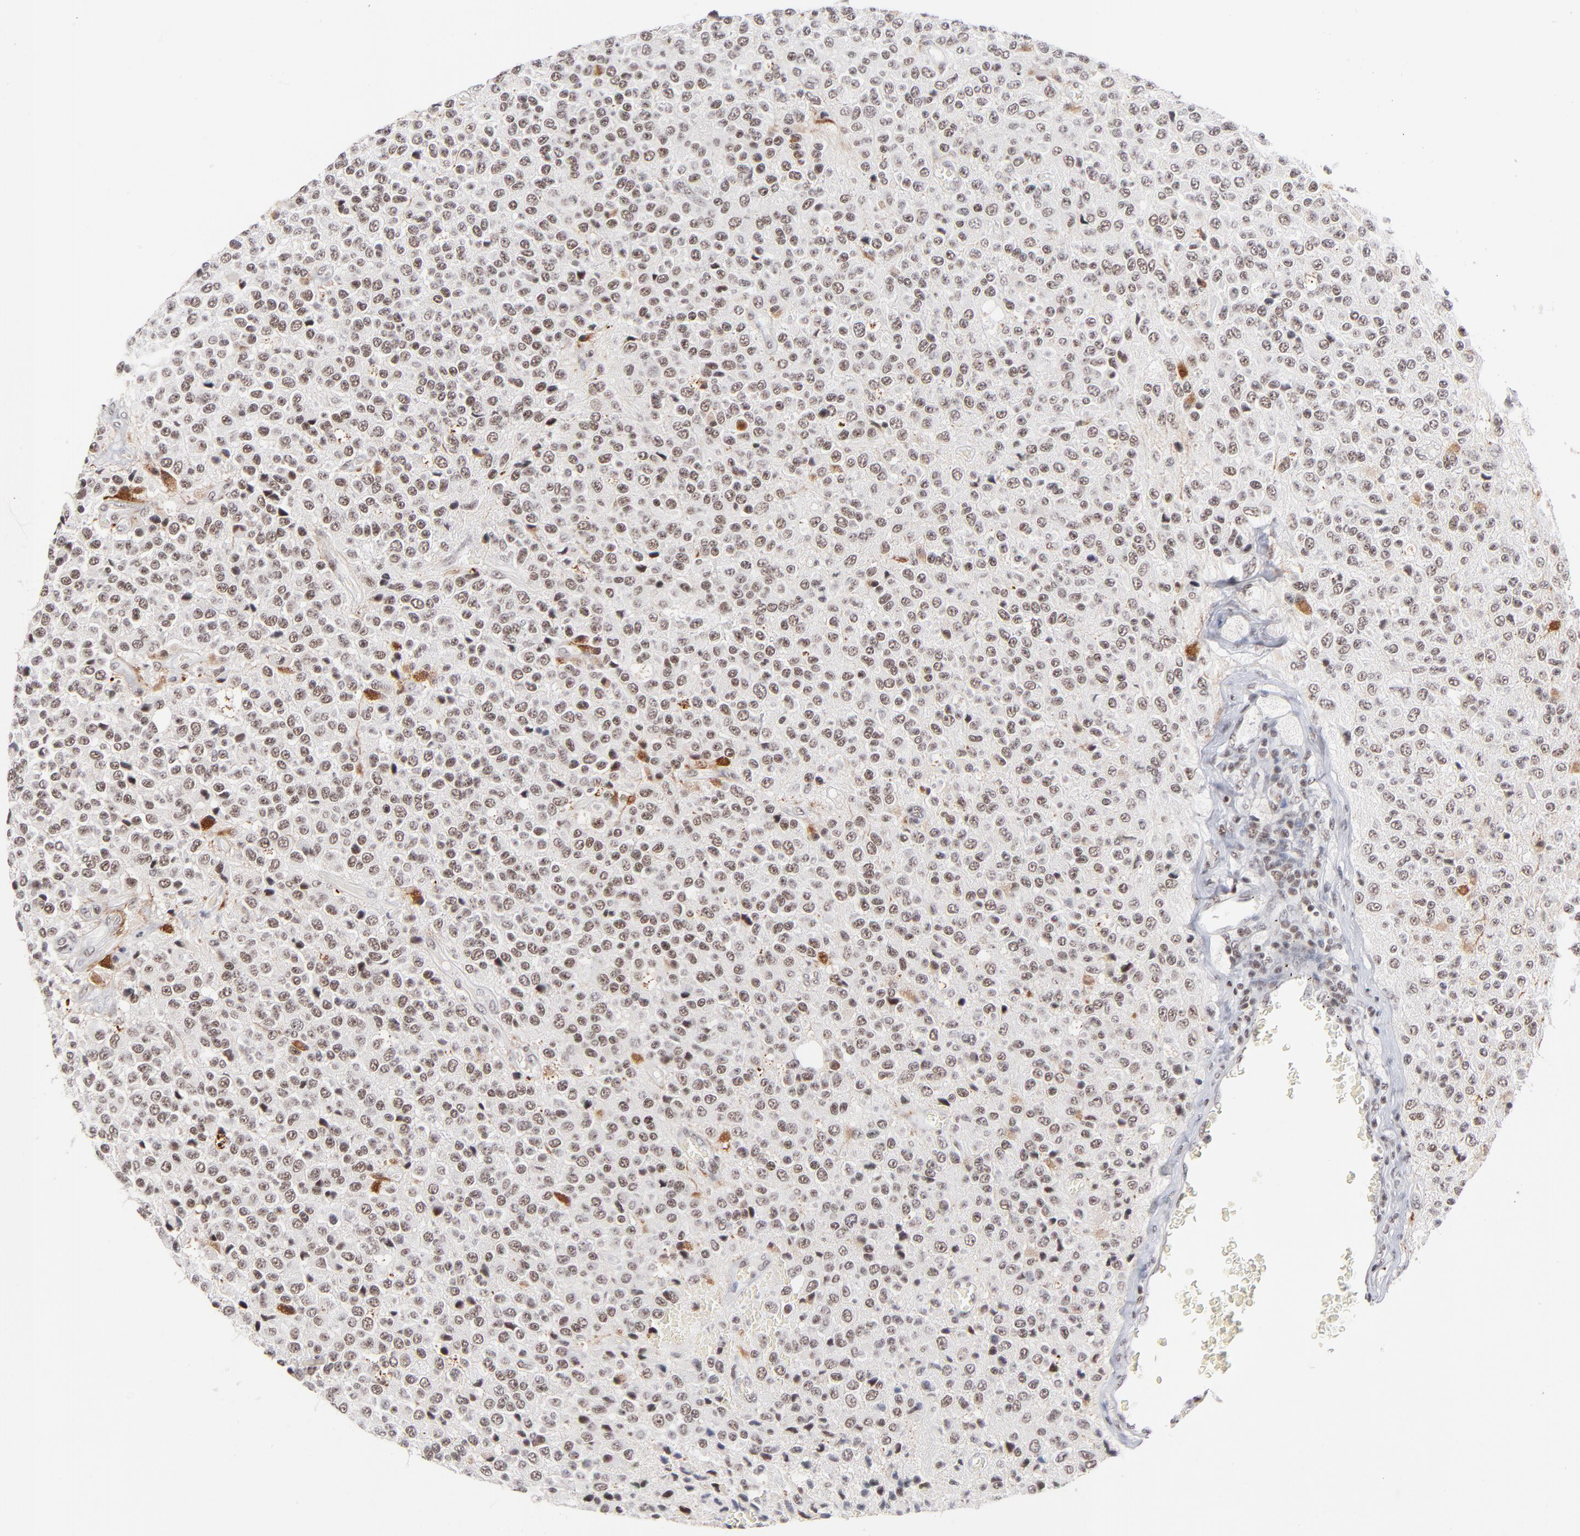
{"staining": {"intensity": "moderate", "quantity": ">75%", "location": "nuclear"}, "tissue": "glioma", "cell_type": "Tumor cells", "image_type": "cancer", "snomed": [{"axis": "morphology", "description": "Glioma, malignant, High grade"}, {"axis": "topography", "description": "pancreas cauda"}], "caption": "This photomicrograph displays IHC staining of human glioma, with medium moderate nuclear staining in about >75% of tumor cells.", "gene": "ZNF143", "patient": {"sex": "male", "age": 60}}